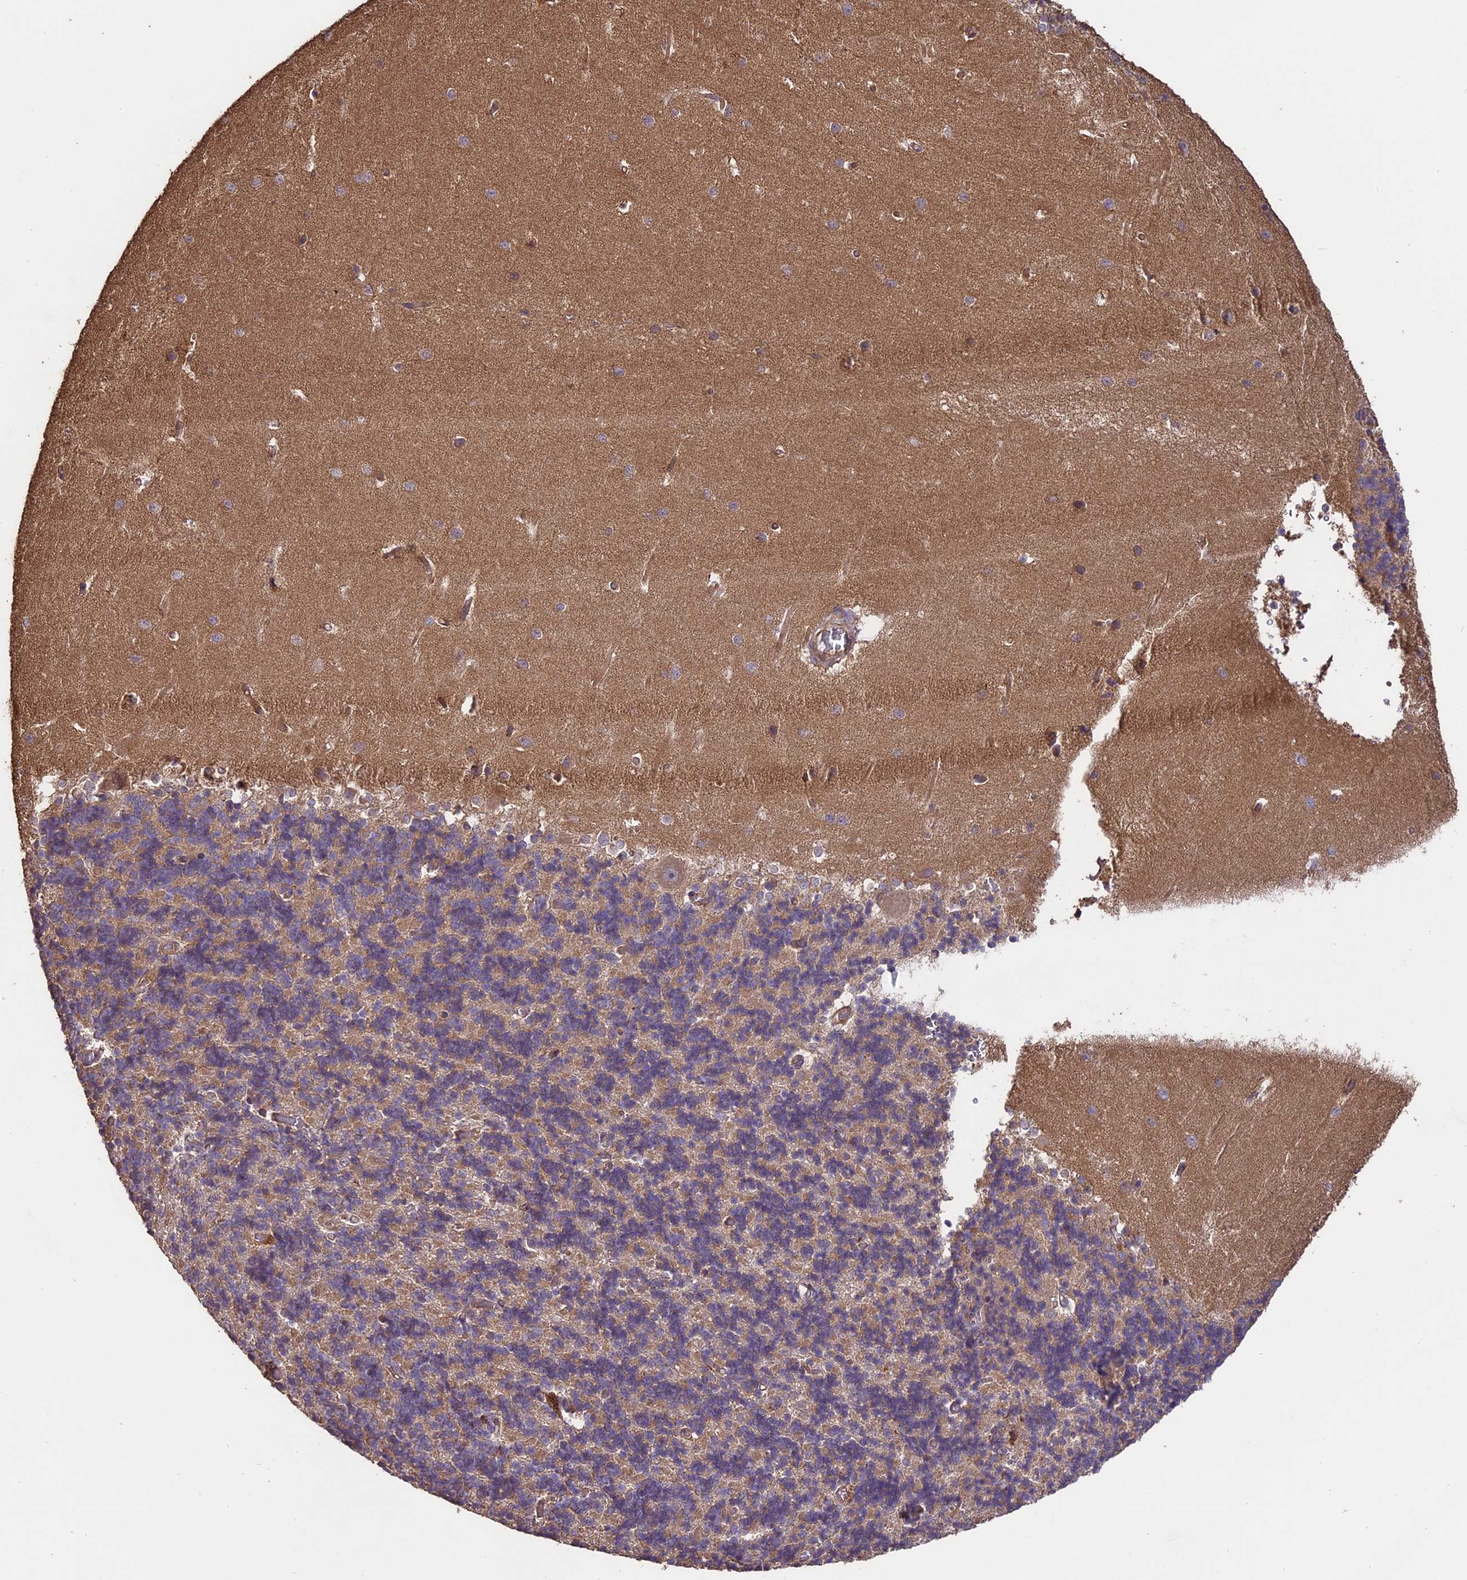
{"staining": {"intensity": "weak", "quantity": "25%-75%", "location": "cytoplasmic/membranous"}, "tissue": "cerebellum", "cell_type": "Cells in granular layer", "image_type": "normal", "snomed": [{"axis": "morphology", "description": "Normal tissue, NOS"}, {"axis": "topography", "description": "Cerebellum"}], "caption": "This micrograph reveals benign cerebellum stained with immunohistochemistry to label a protein in brown. The cytoplasmic/membranous of cells in granular layer show weak positivity for the protein. Nuclei are counter-stained blue.", "gene": "TTLL10", "patient": {"sex": "male", "age": 37}}